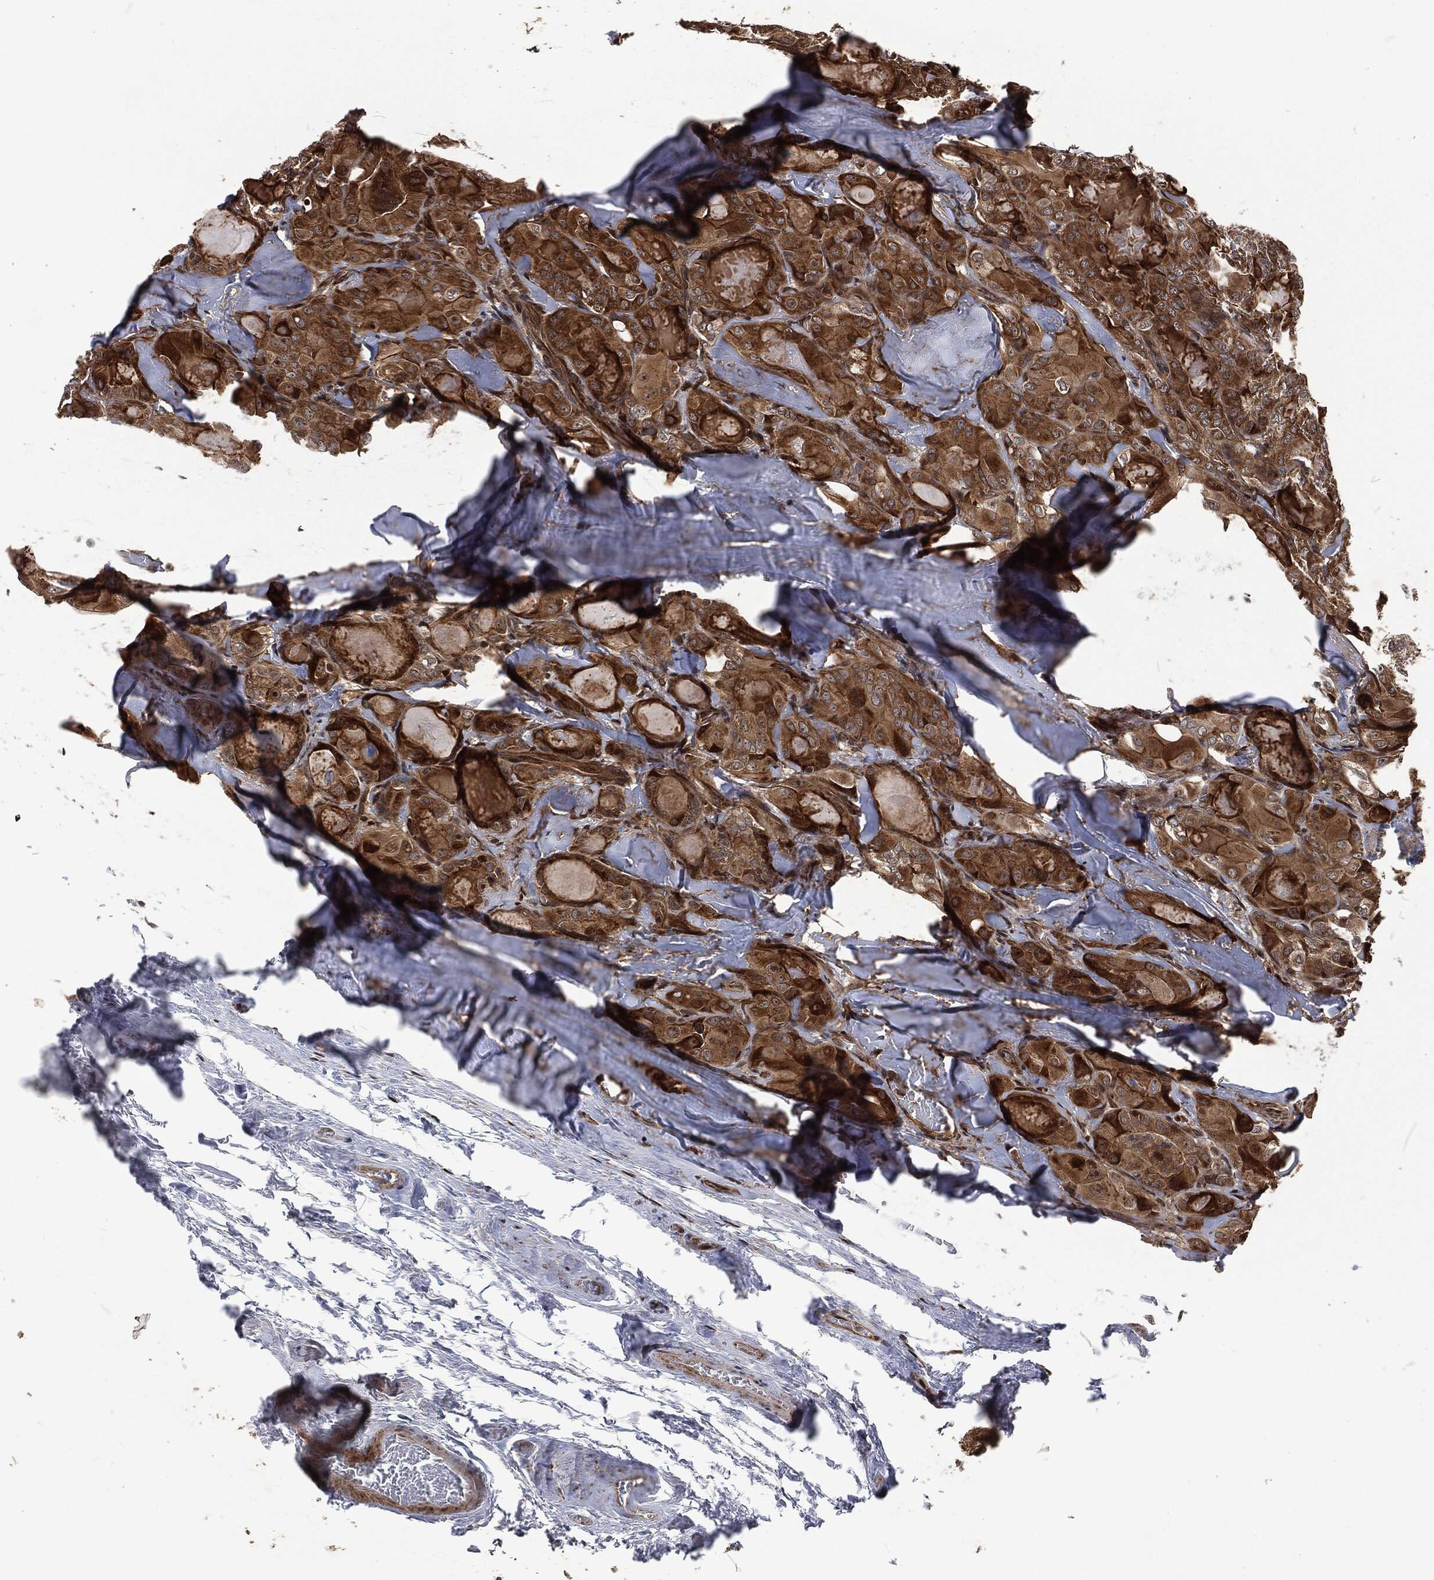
{"staining": {"intensity": "moderate", "quantity": ">75%", "location": "cytoplasmic/membranous"}, "tissue": "thyroid cancer", "cell_type": "Tumor cells", "image_type": "cancer", "snomed": [{"axis": "morphology", "description": "Normal tissue, NOS"}, {"axis": "morphology", "description": "Papillary adenocarcinoma, NOS"}, {"axis": "topography", "description": "Thyroid gland"}], "caption": "Immunohistochemistry (IHC) photomicrograph of neoplastic tissue: thyroid cancer (papillary adenocarcinoma) stained using immunohistochemistry reveals medium levels of moderate protein expression localized specifically in the cytoplasmic/membranous of tumor cells, appearing as a cytoplasmic/membranous brown color.", "gene": "CMPK2", "patient": {"sex": "female", "age": 66}}